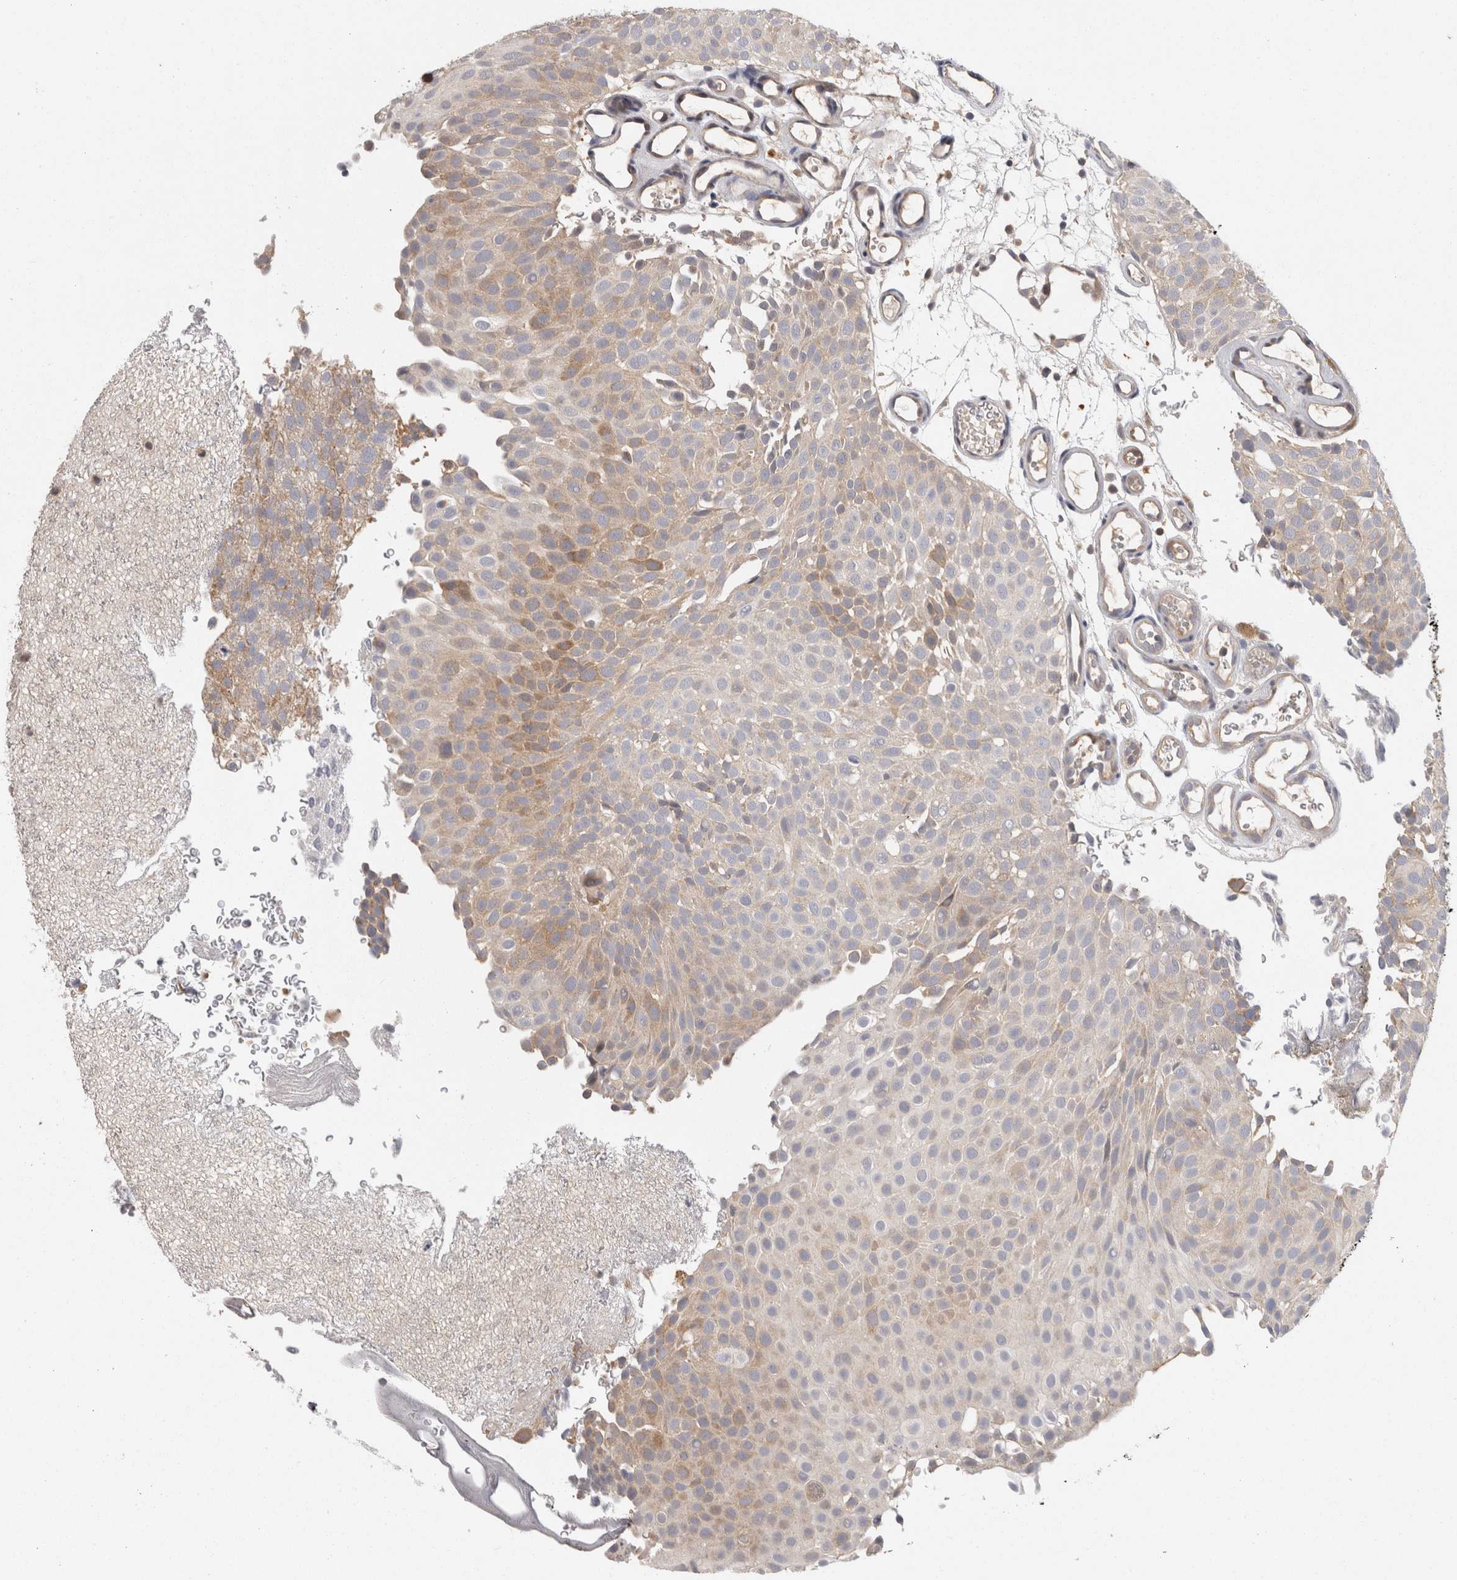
{"staining": {"intensity": "strong", "quantity": "25%-75%", "location": "cytoplasmic/membranous"}, "tissue": "urothelial cancer", "cell_type": "Tumor cells", "image_type": "cancer", "snomed": [{"axis": "morphology", "description": "Urothelial carcinoma, Low grade"}, {"axis": "topography", "description": "Urinary bladder"}], "caption": "Urothelial cancer stained with immunohistochemistry (IHC) reveals strong cytoplasmic/membranous staining in approximately 25%-75% of tumor cells.", "gene": "ACAT2", "patient": {"sex": "male", "age": 78}}